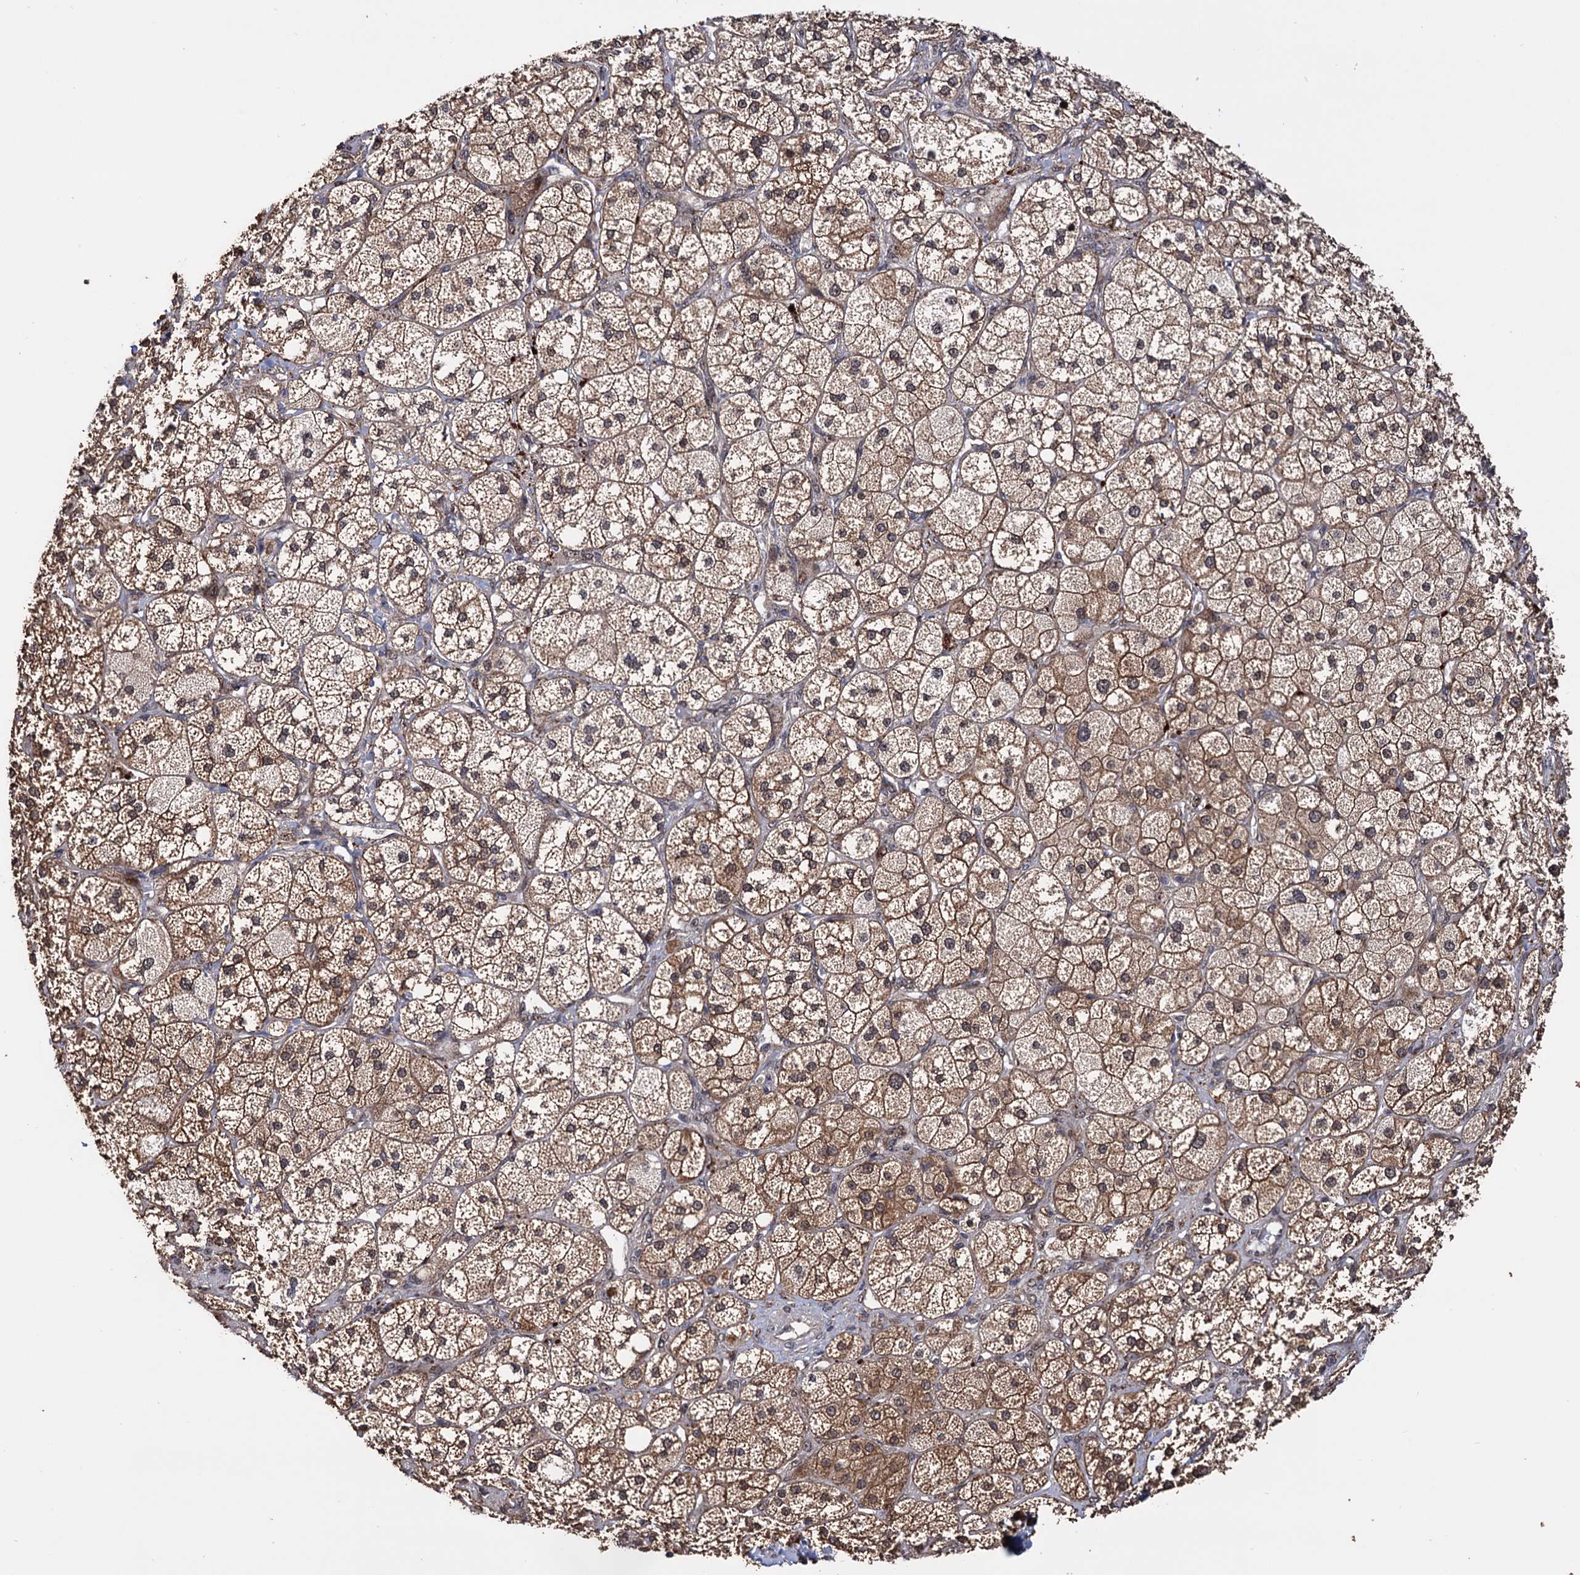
{"staining": {"intensity": "moderate", "quantity": ">75%", "location": "cytoplasmic/membranous,nuclear"}, "tissue": "adrenal gland", "cell_type": "Glandular cells", "image_type": "normal", "snomed": [{"axis": "morphology", "description": "Normal tissue, NOS"}, {"axis": "topography", "description": "Adrenal gland"}], "caption": "Brown immunohistochemical staining in benign adrenal gland demonstrates moderate cytoplasmic/membranous,nuclear expression in about >75% of glandular cells. Using DAB (3,3'-diaminobenzidine) (brown) and hematoxylin (blue) stains, captured at high magnification using brightfield microscopy.", "gene": "PIGB", "patient": {"sex": "male", "age": 61}}